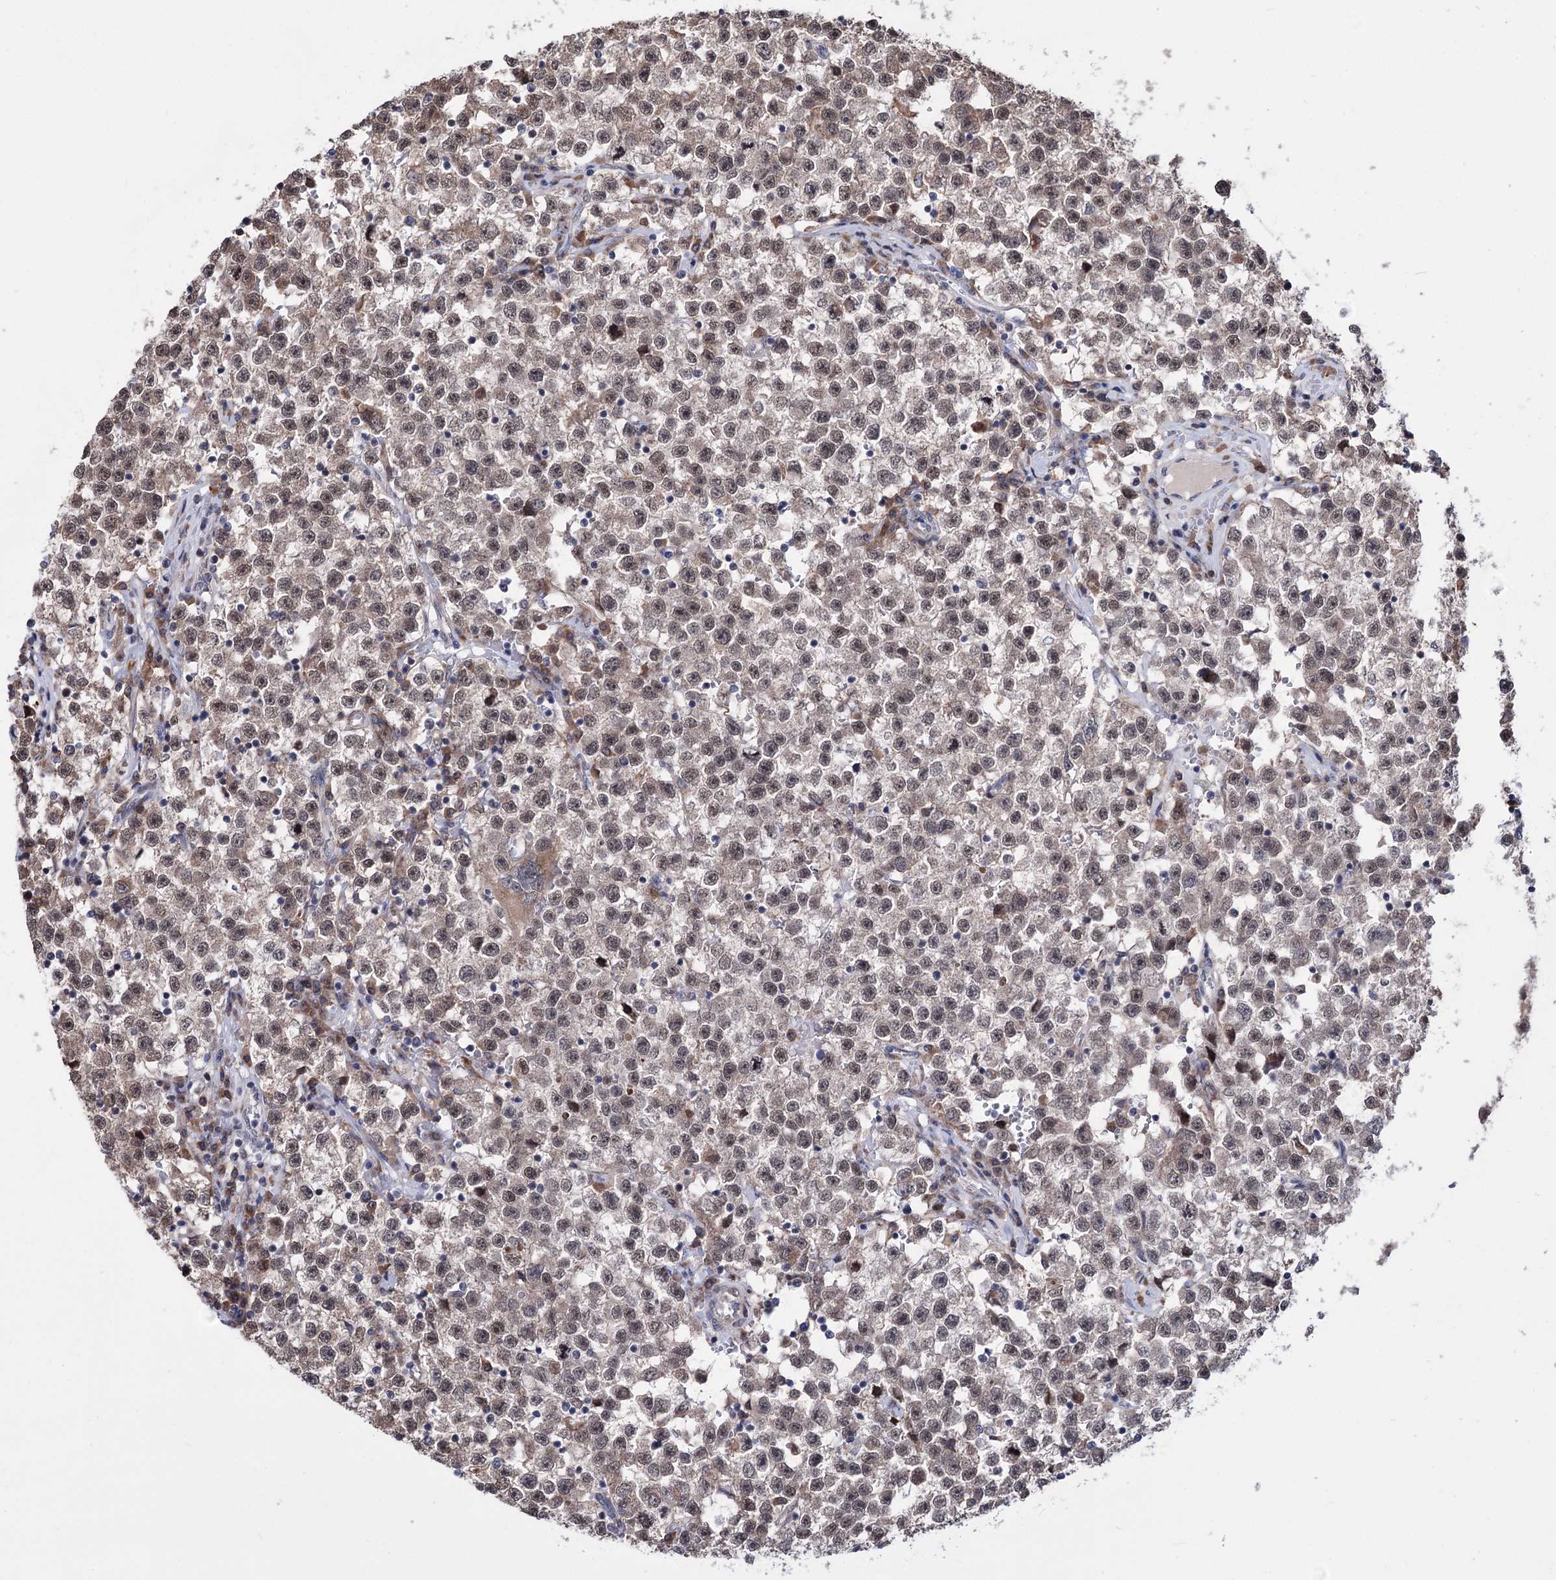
{"staining": {"intensity": "moderate", "quantity": ">75%", "location": "nuclear"}, "tissue": "testis cancer", "cell_type": "Tumor cells", "image_type": "cancer", "snomed": [{"axis": "morphology", "description": "Seminoma, NOS"}, {"axis": "topography", "description": "Testis"}], "caption": "Moderate nuclear expression for a protein is appreciated in approximately >75% of tumor cells of seminoma (testis) using immunohistochemistry.", "gene": "PPRC1", "patient": {"sex": "male", "age": 22}}